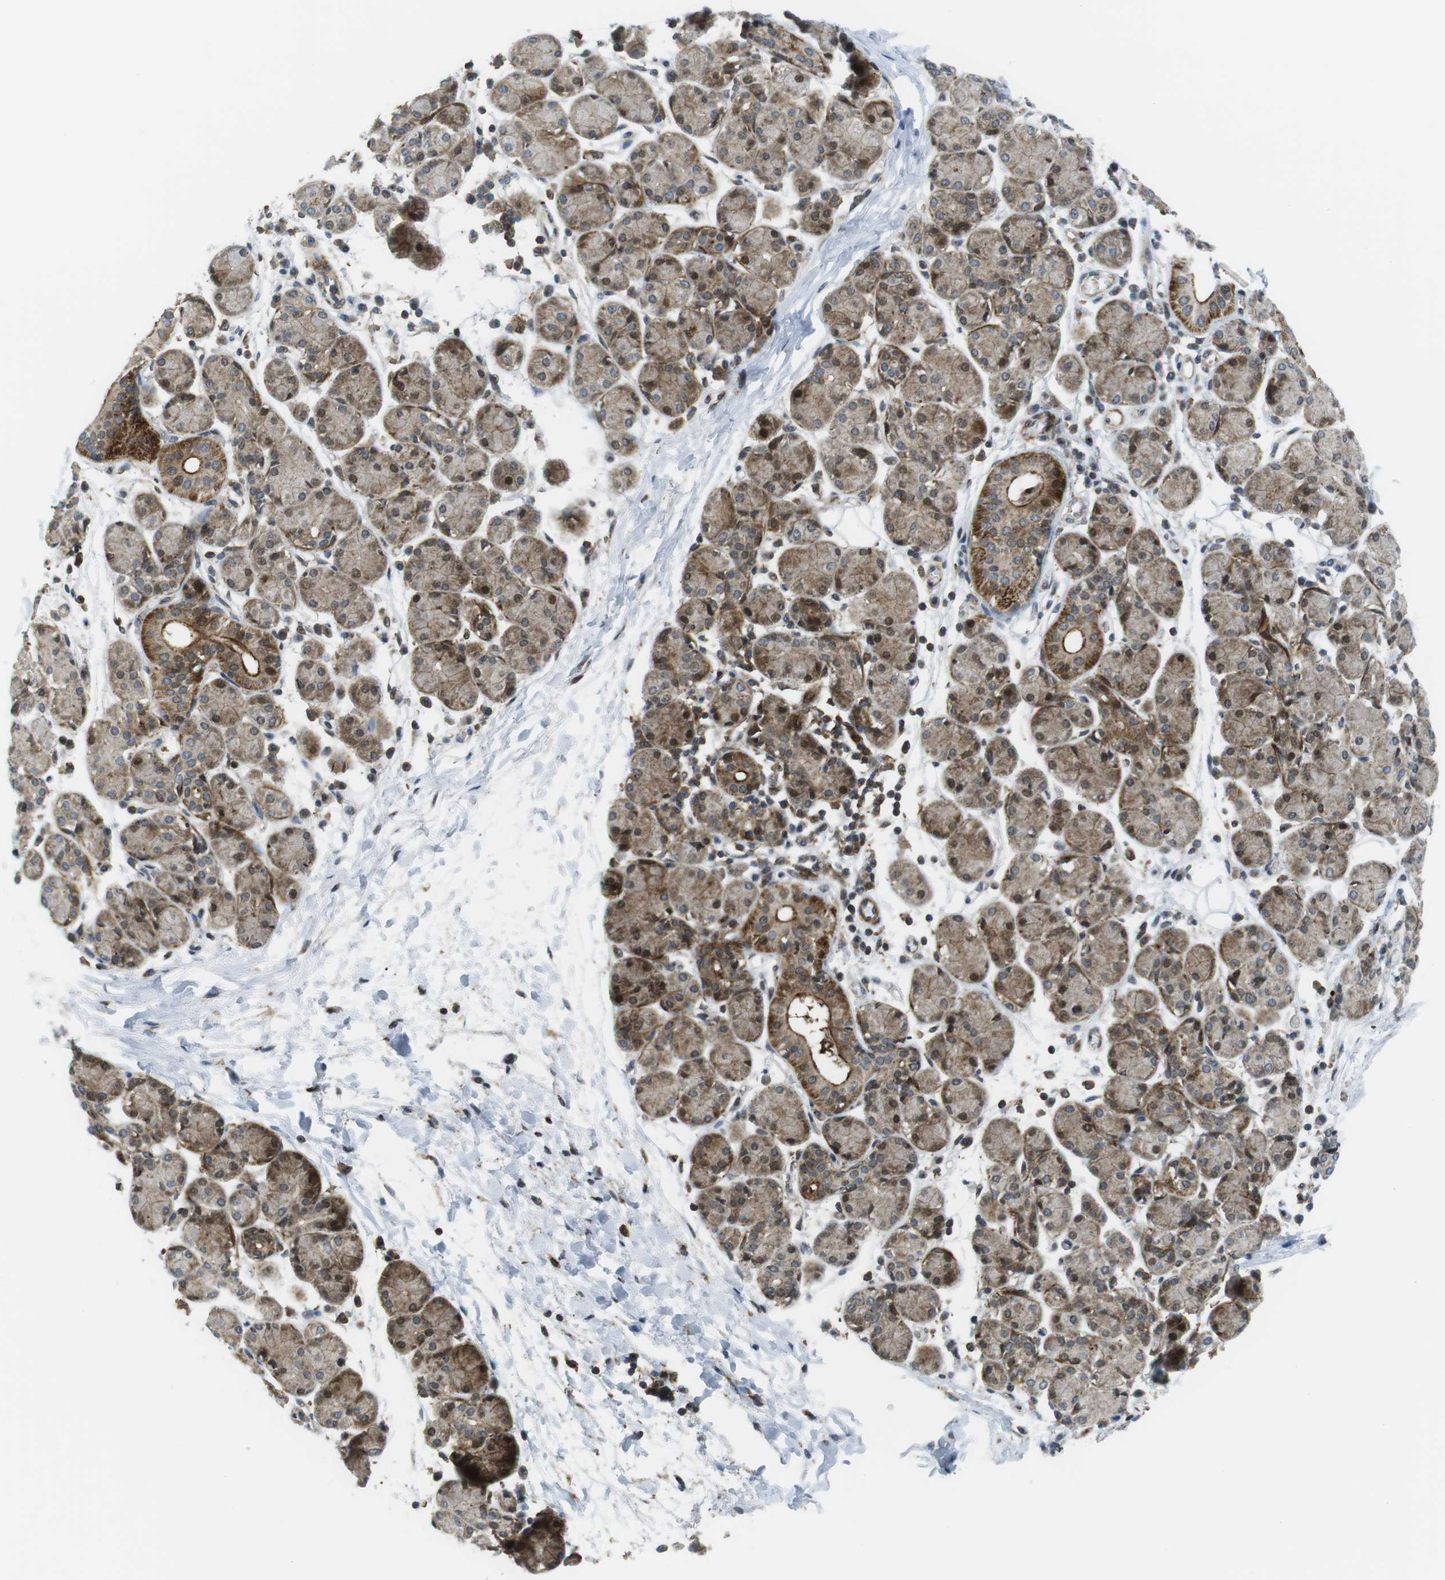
{"staining": {"intensity": "moderate", "quantity": "25%-75%", "location": "cytoplasmic/membranous"}, "tissue": "salivary gland", "cell_type": "Glandular cells", "image_type": "normal", "snomed": [{"axis": "morphology", "description": "Normal tissue, NOS"}, {"axis": "morphology", "description": "Inflammation, NOS"}, {"axis": "topography", "description": "Lymph node"}, {"axis": "topography", "description": "Salivary gland"}], "caption": "A histopathology image showing moderate cytoplasmic/membranous expression in approximately 25%-75% of glandular cells in unremarkable salivary gland, as visualized by brown immunohistochemical staining.", "gene": "CUL7", "patient": {"sex": "male", "age": 3}}